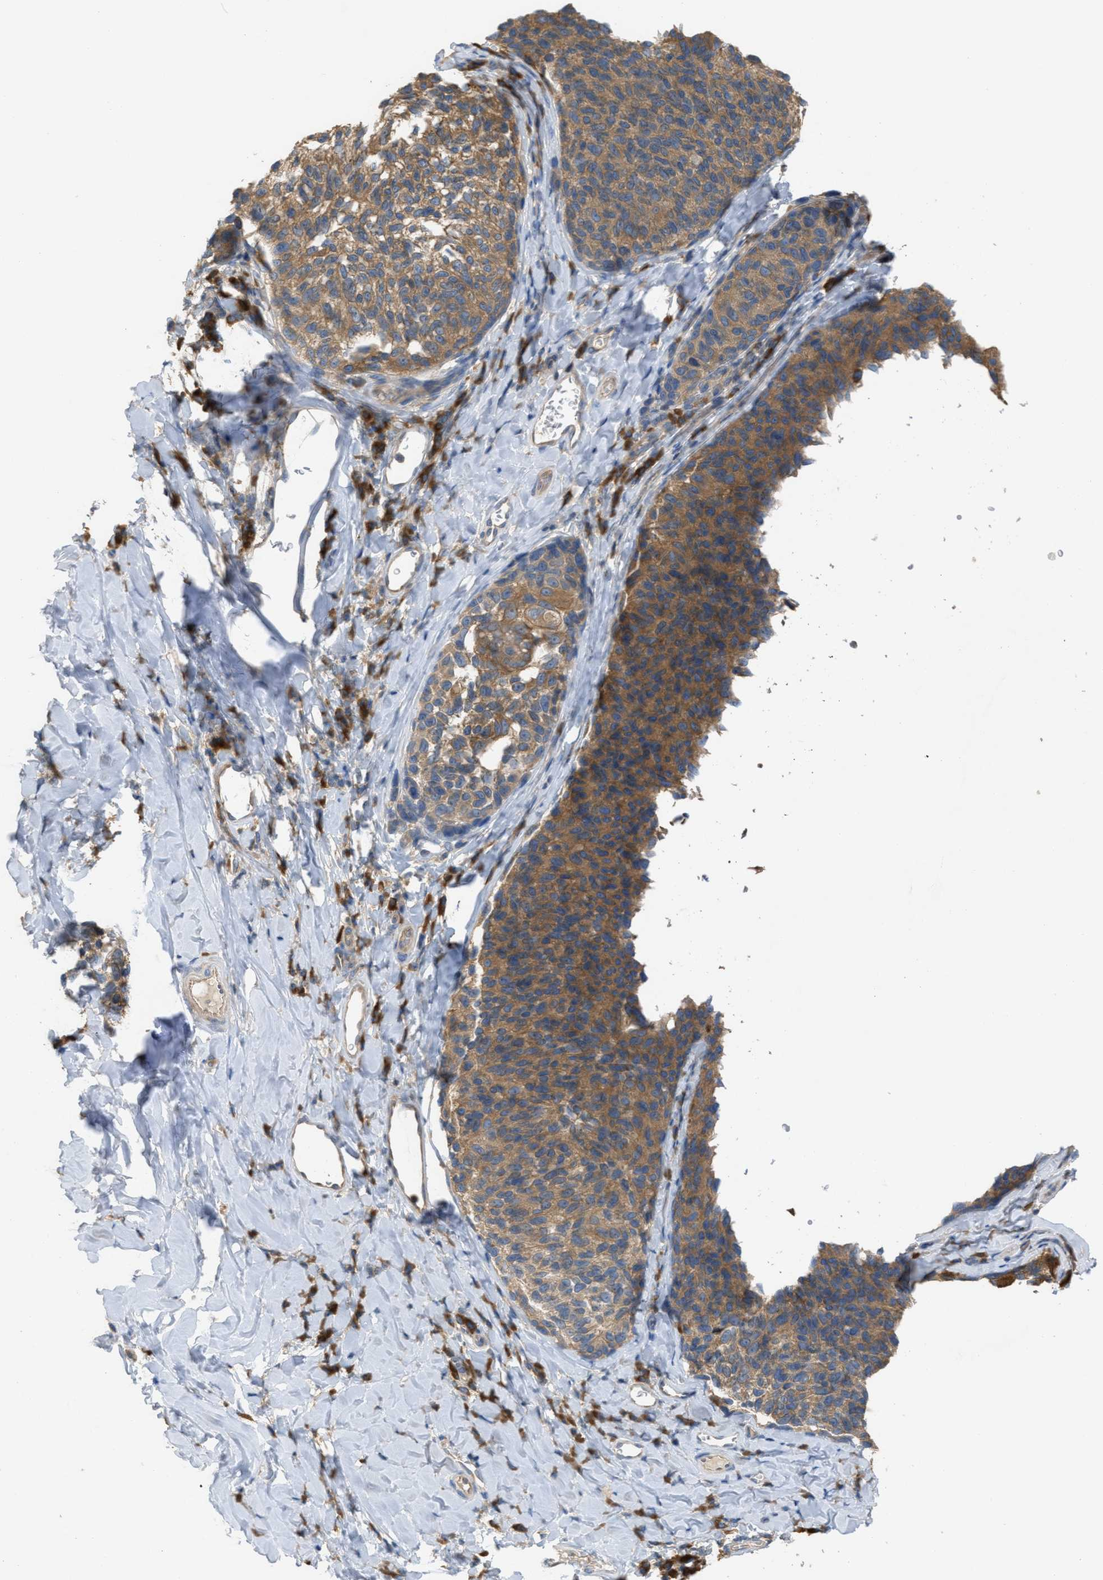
{"staining": {"intensity": "moderate", "quantity": ">75%", "location": "cytoplasmic/membranous"}, "tissue": "melanoma", "cell_type": "Tumor cells", "image_type": "cancer", "snomed": [{"axis": "morphology", "description": "Malignant melanoma, NOS"}, {"axis": "topography", "description": "Skin"}], "caption": "Immunohistochemical staining of human malignant melanoma exhibits medium levels of moderate cytoplasmic/membranous staining in approximately >75% of tumor cells.", "gene": "UBA5", "patient": {"sex": "female", "age": 73}}